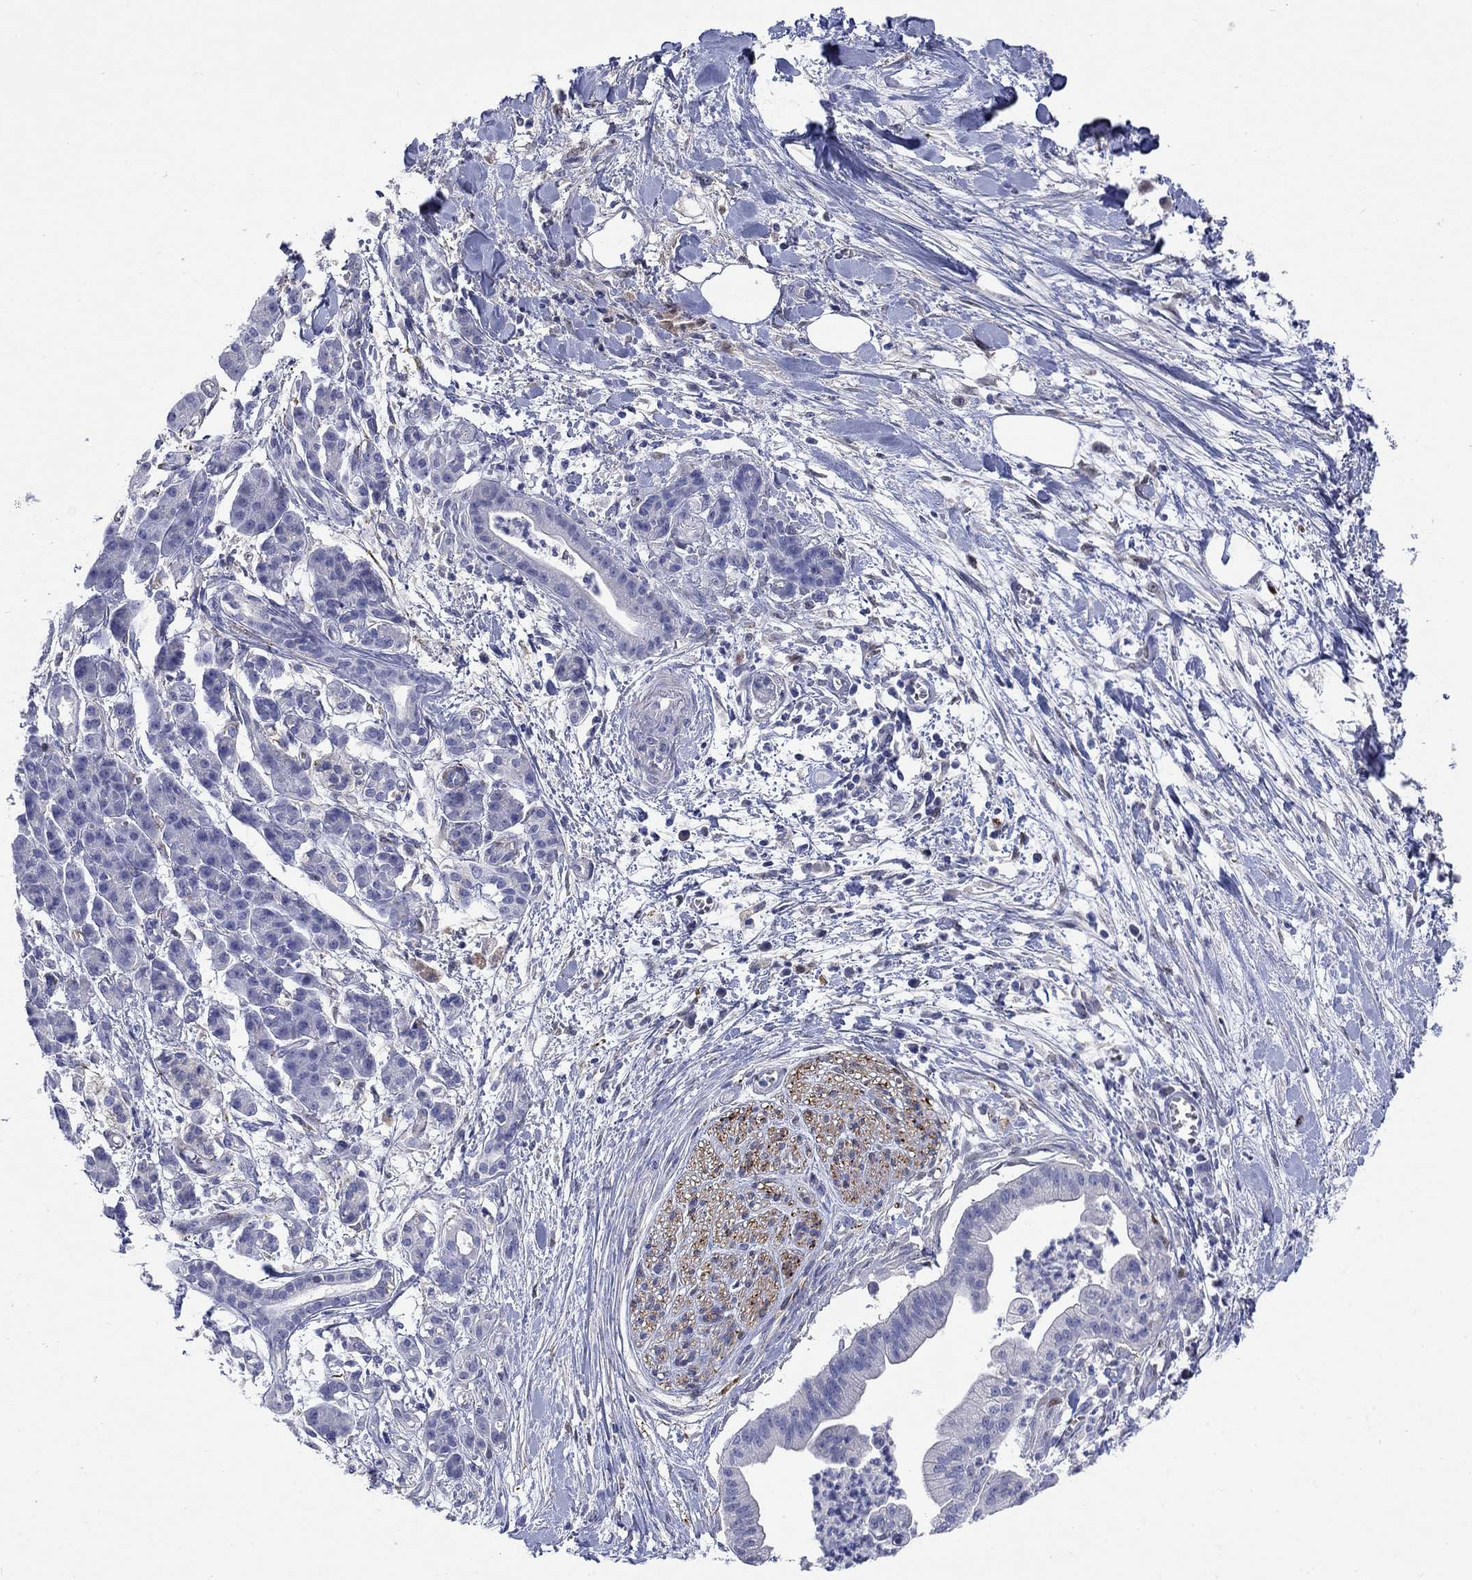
{"staining": {"intensity": "negative", "quantity": "none", "location": "none"}, "tissue": "pancreatic cancer", "cell_type": "Tumor cells", "image_type": "cancer", "snomed": [{"axis": "morphology", "description": "Normal tissue, NOS"}, {"axis": "morphology", "description": "Adenocarcinoma, NOS"}, {"axis": "topography", "description": "Lymph node"}, {"axis": "topography", "description": "Pancreas"}], "caption": "High magnification brightfield microscopy of pancreatic cancer (adenocarcinoma) stained with DAB (3,3'-diaminobenzidine) (brown) and counterstained with hematoxylin (blue): tumor cells show no significant expression.", "gene": "PTPRZ1", "patient": {"sex": "female", "age": 58}}